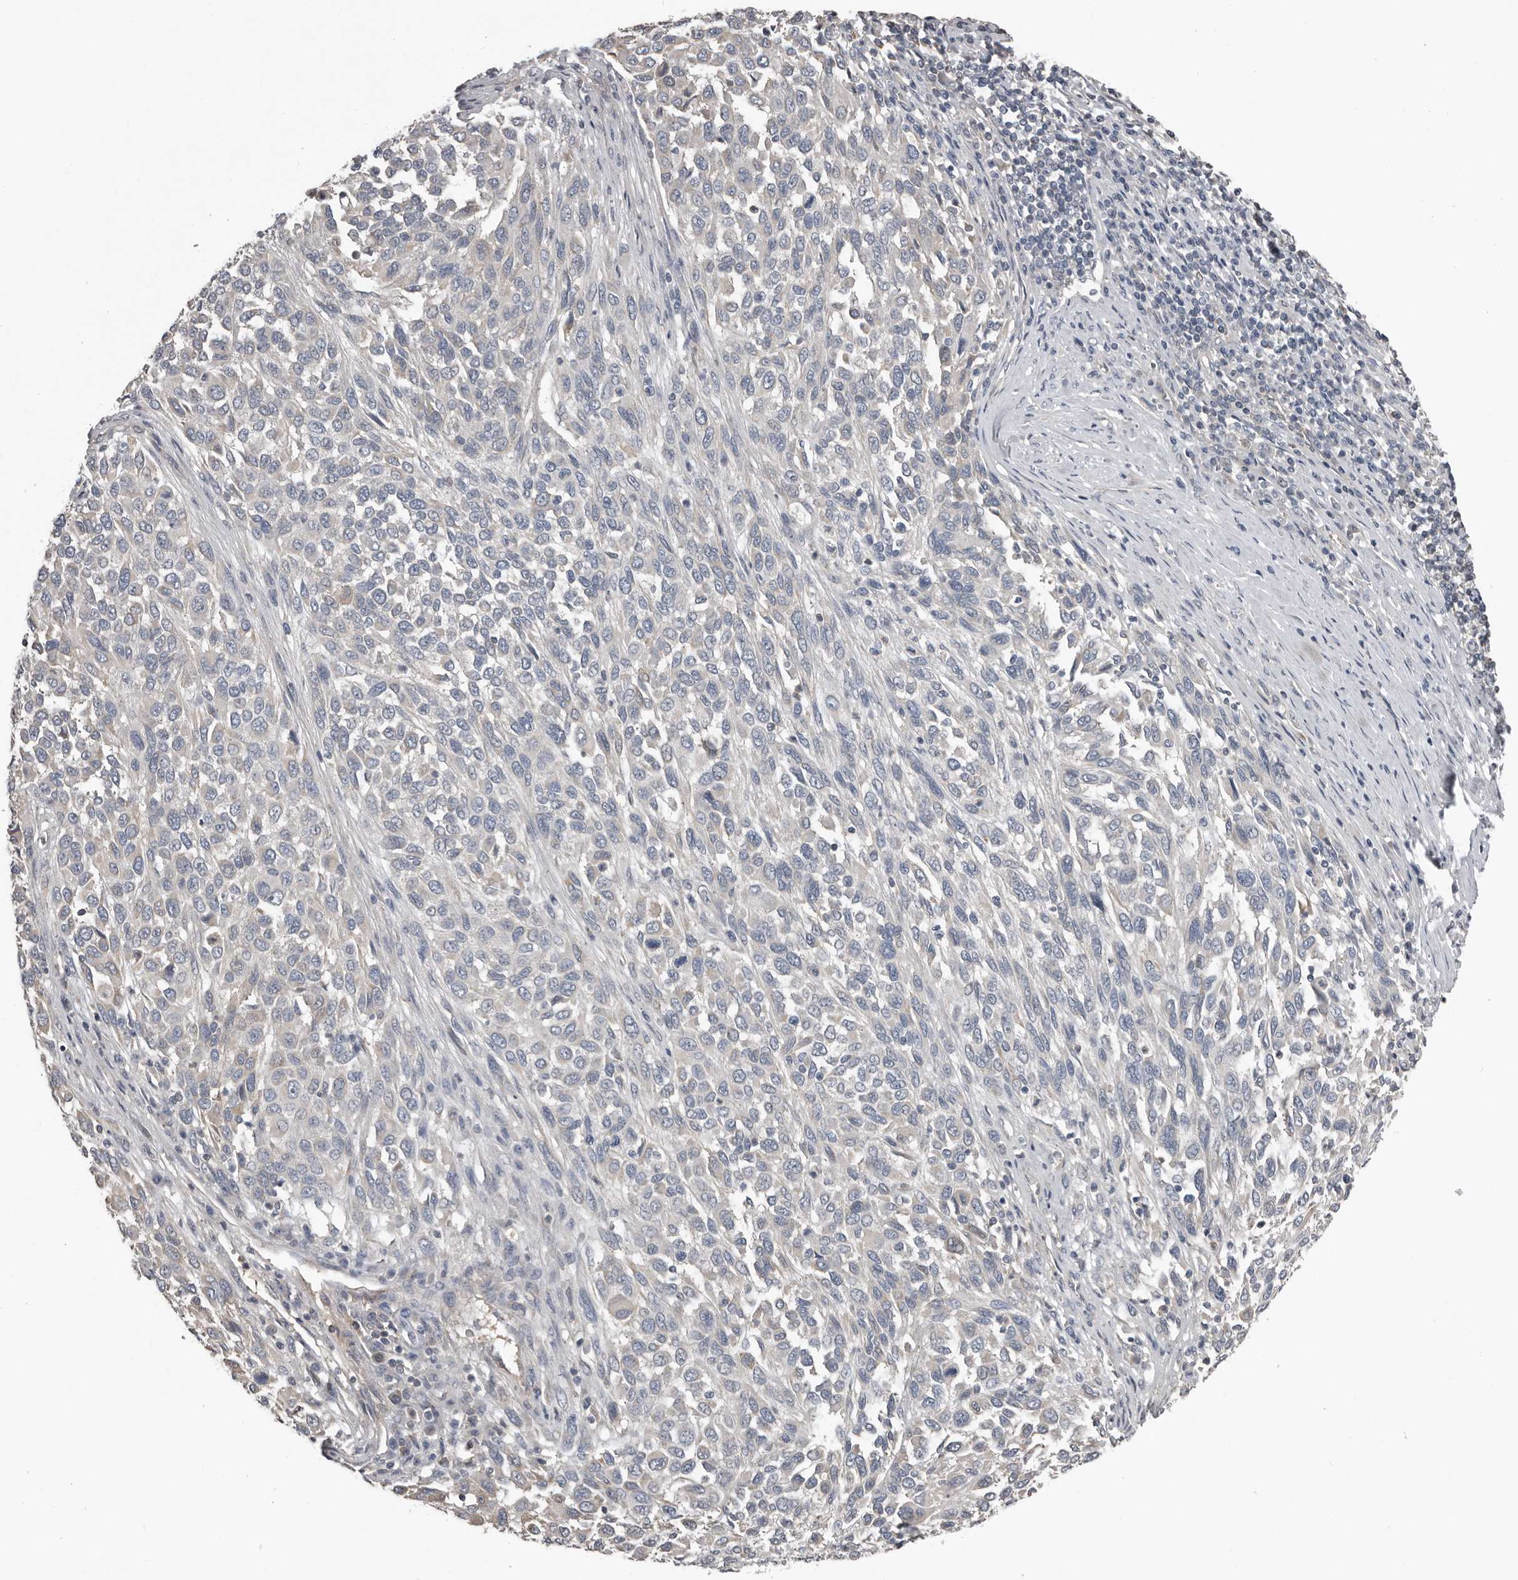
{"staining": {"intensity": "negative", "quantity": "none", "location": "none"}, "tissue": "melanoma", "cell_type": "Tumor cells", "image_type": "cancer", "snomed": [{"axis": "morphology", "description": "Malignant melanoma, Metastatic site"}, {"axis": "topography", "description": "Lymph node"}], "caption": "An immunohistochemistry photomicrograph of malignant melanoma (metastatic site) is shown. There is no staining in tumor cells of malignant melanoma (metastatic site). The staining is performed using DAB brown chromogen with nuclei counter-stained in using hematoxylin.", "gene": "CA6", "patient": {"sex": "male", "age": 61}}